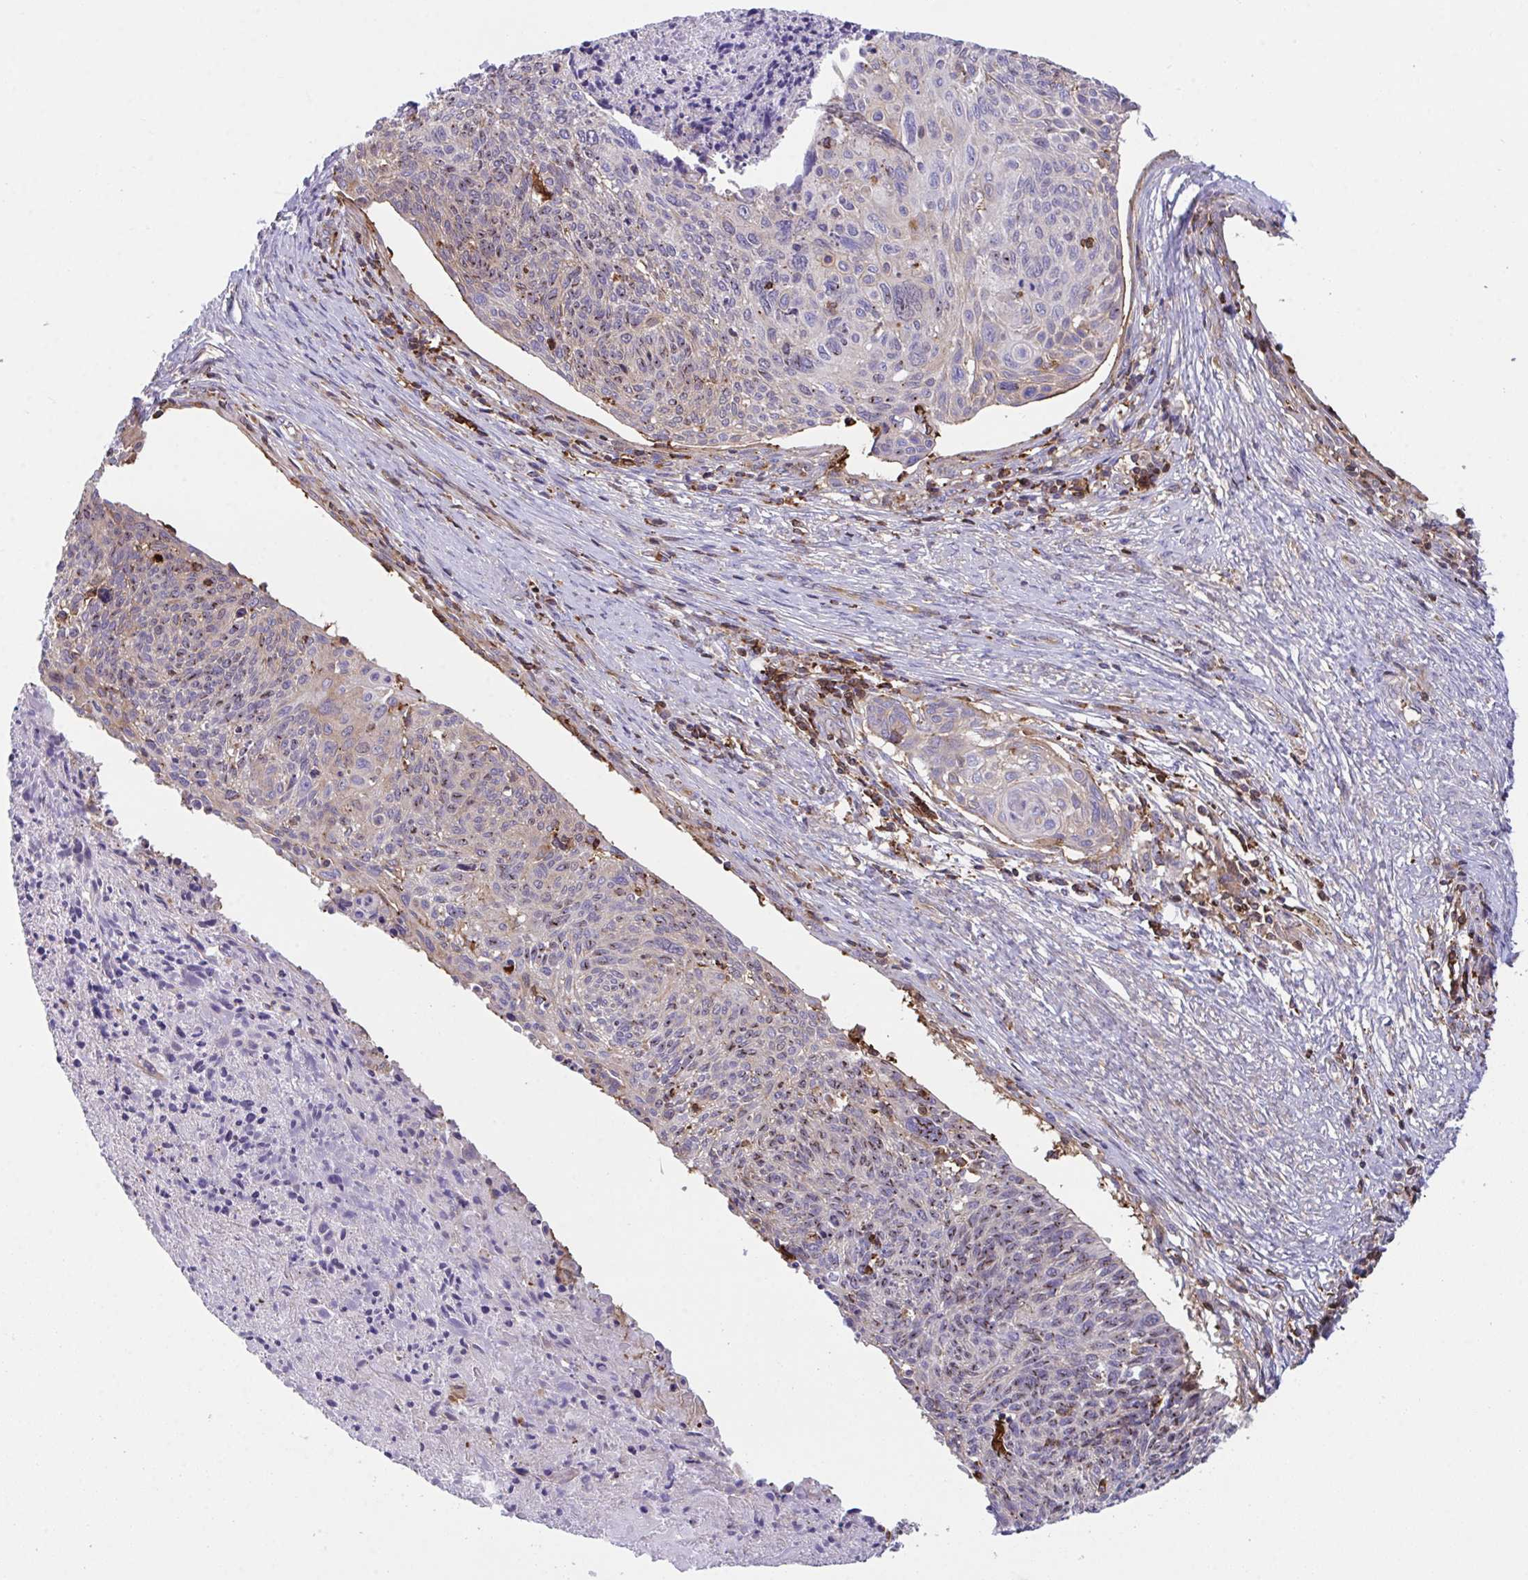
{"staining": {"intensity": "moderate", "quantity": "25%-75%", "location": "cytoplasmic/membranous"}, "tissue": "cervical cancer", "cell_type": "Tumor cells", "image_type": "cancer", "snomed": [{"axis": "morphology", "description": "Squamous cell carcinoma, NOS"}, {"axis": "topography", "description": "Cervix"}], "caption": "Brown immunohistochemical staining in human cervical squamous cell carcinoma reveals moderate cytoplasmic/membranous expression in about 25%-75% of tumor cells. The protein is stained brown, and the nuclei are stained in blue (DAB (3,3'-diaminobenzidine) IHC with brightfield microscopy, high magnification).", "gene": "PPIH", "patient": {"sex": "female", "age": 49}}